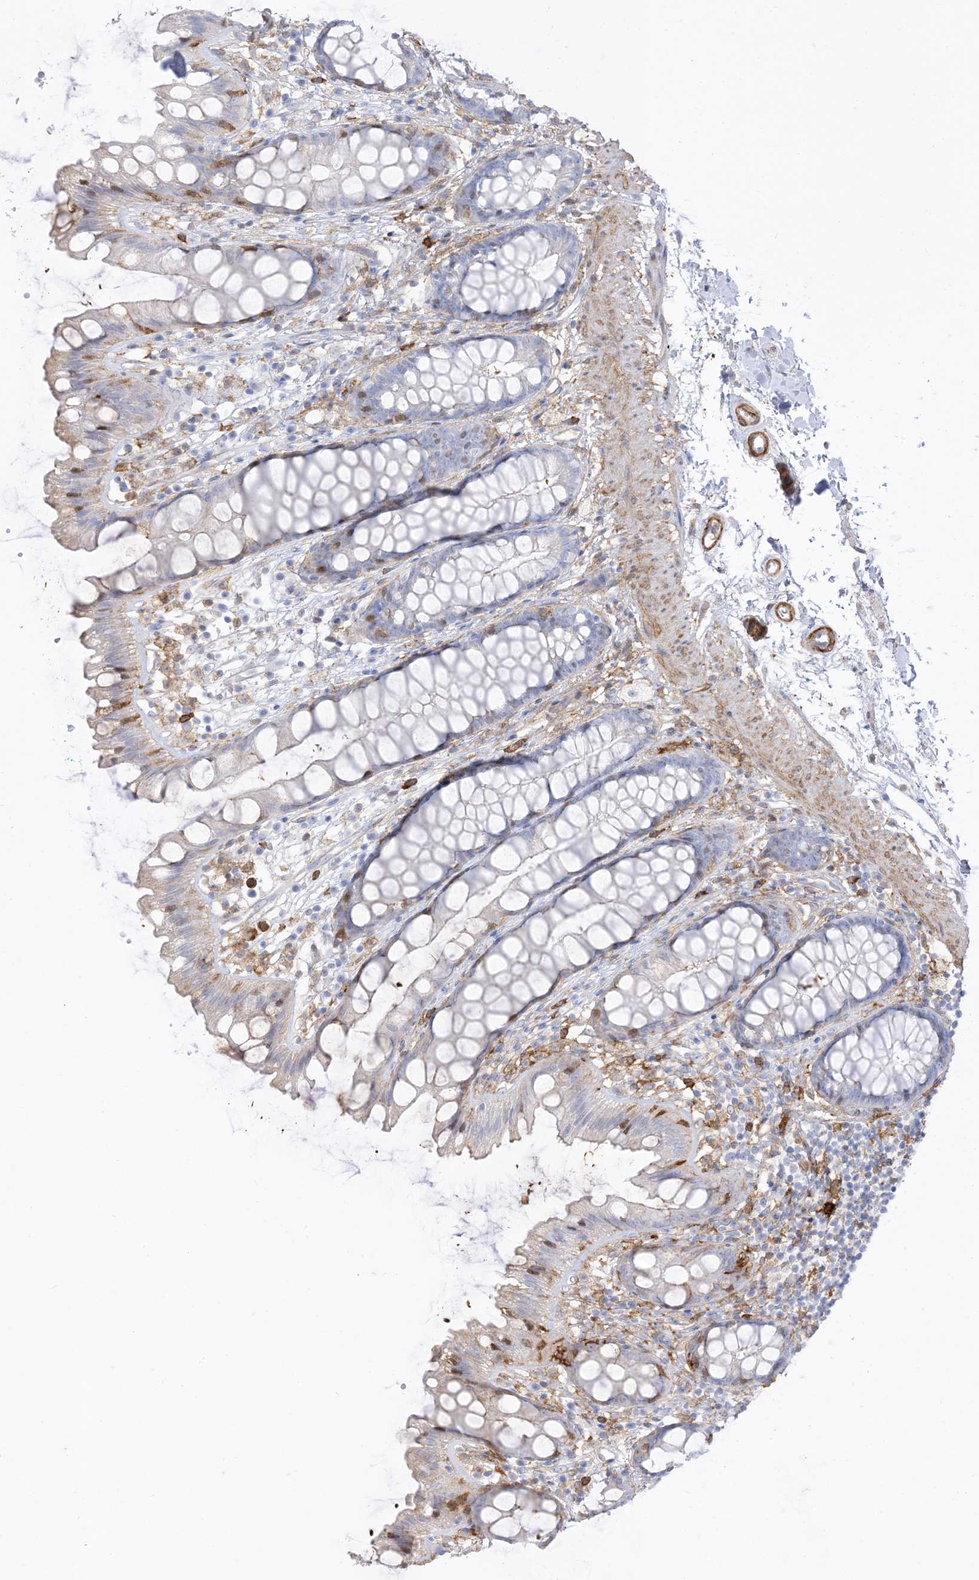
{"staining": {"intensity": "negative", "quantity": "none", "location": "none"}, "tissue": "rectum", "cell_type": "Glandular cells", "image_type": "normal", "snomed": [{"axis": "morphology", "description": "Normal tissue, NOS"}, {"axis": "topography", "description": "Rectum"}], "caption": "The histopathology image demonstrates no significant staining in glandular cells of rectum. (DAB immunohistochemistry with hematoxylin counter stain).", "gene": "GSN", "patient": {"sex": "female", "age": 65}}